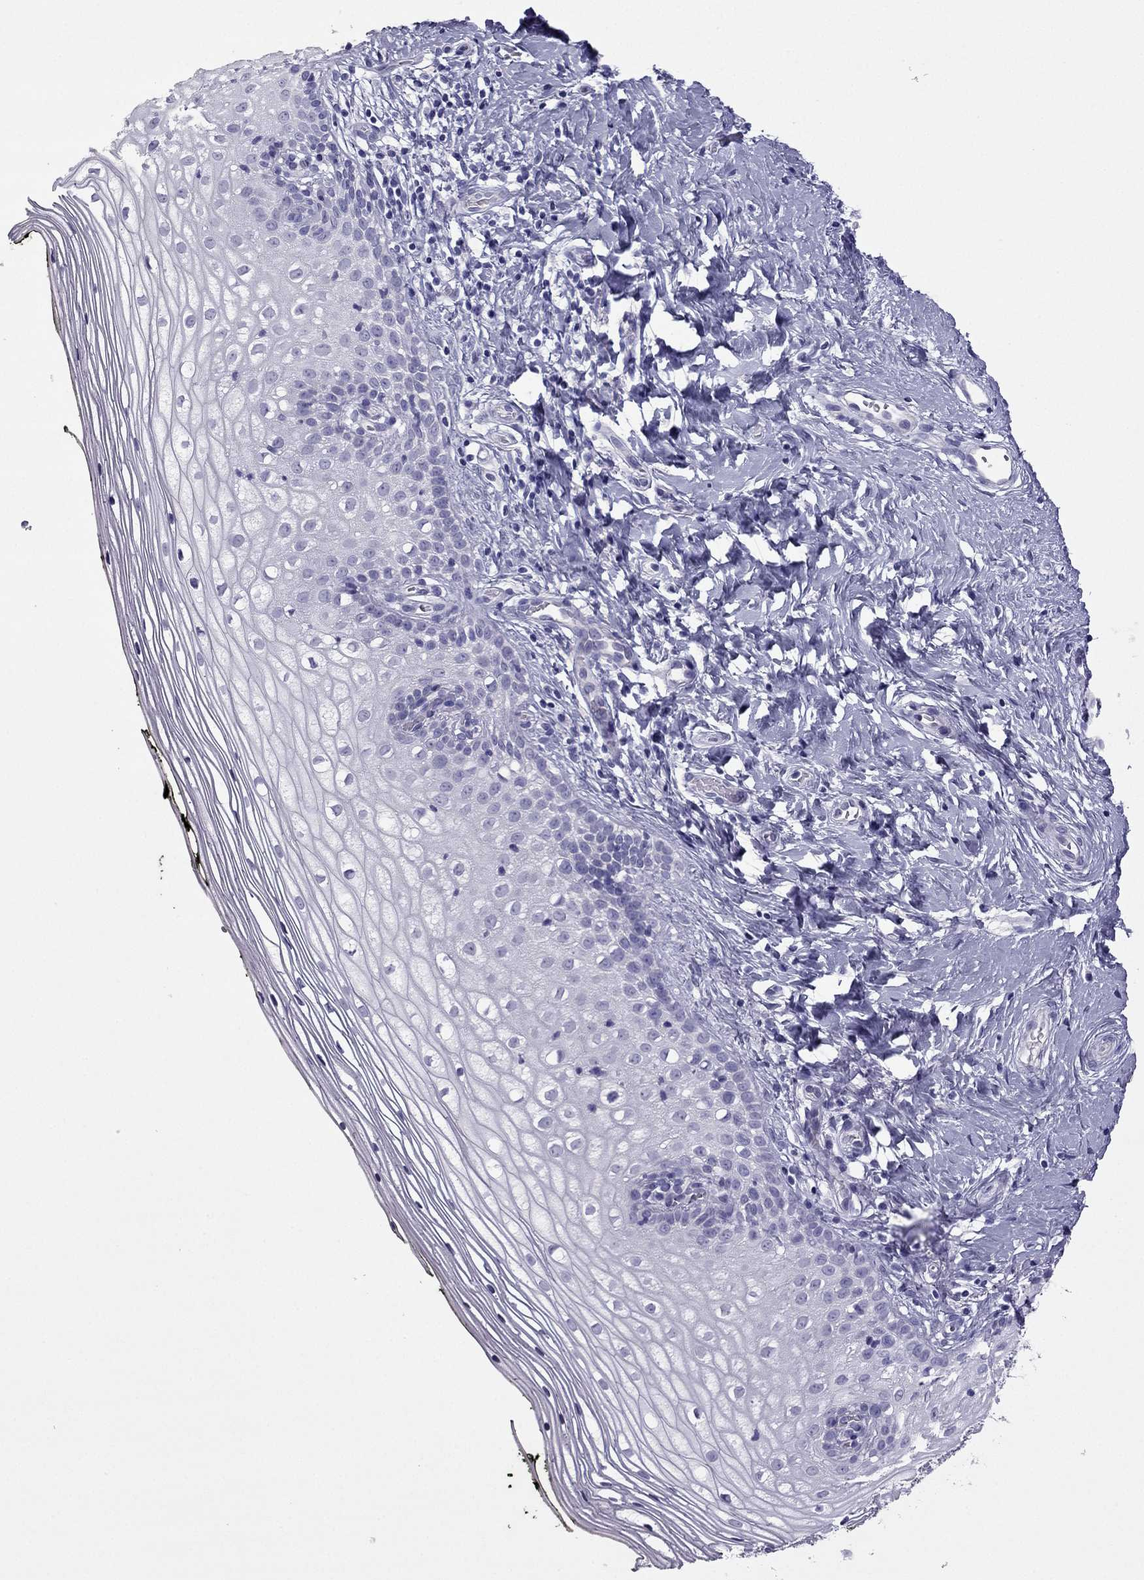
{"staining": {"intensity": "negative", "quantity": "none", "location": "none"}, "tissue": "vagina", "cell_type": "Squamous epithelial cells", "image_type": "normal", "snomed": [{"axis": "morphology", "description": "Normal tissue, NOS"}, {"axis": "topography", "description": "Vagina"}], "caption": "Squamous epithelial cells are negative for brown protein staining in unremarkable vagina. (DAB IHC, high magnification).", "gene": "PDE6A", "patient": {"sex": "female", "age": 47}}